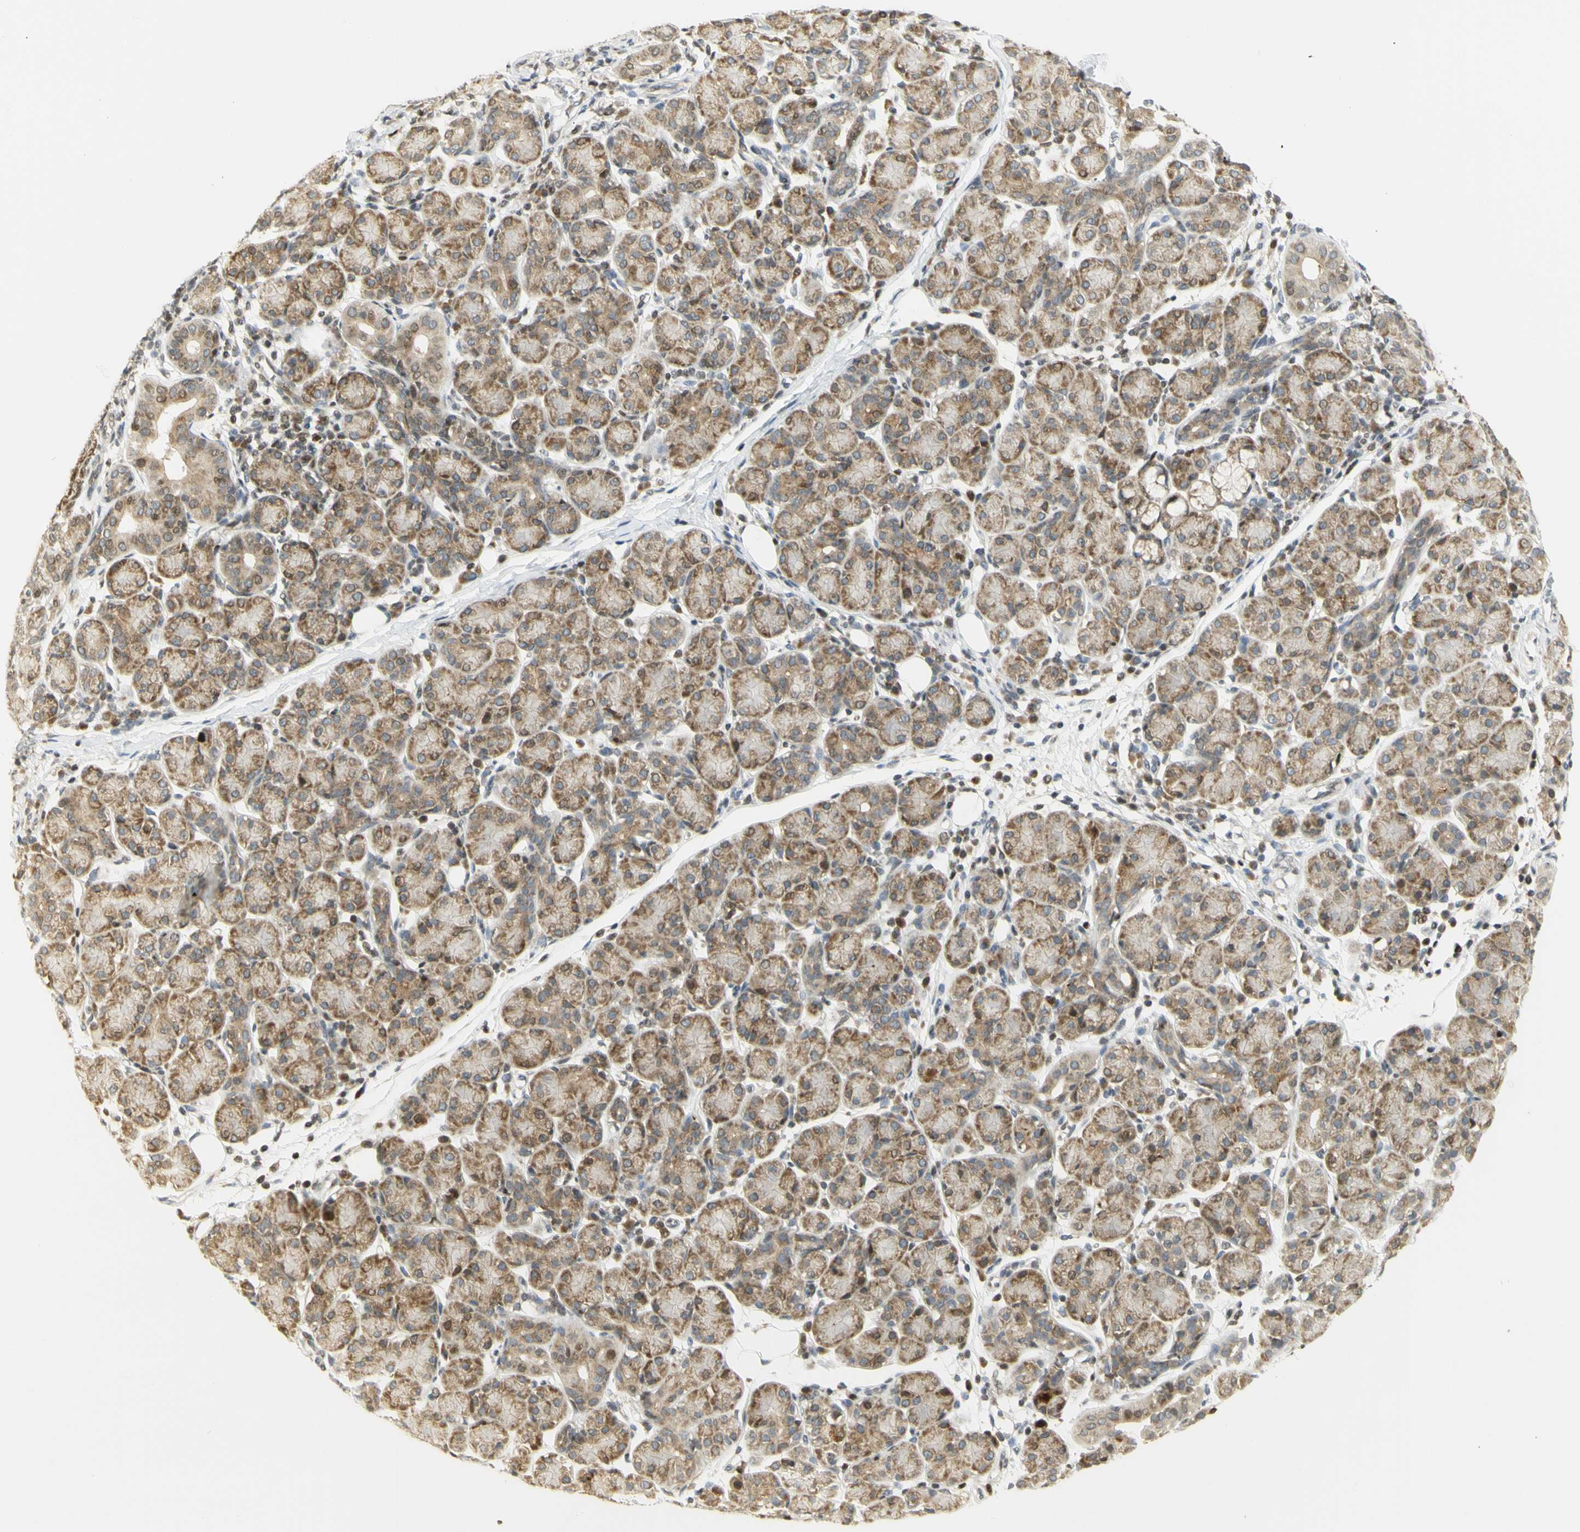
{"staining": {"intensity": "moderate", "quantity": ">75%", "location": "cytoplasmic/membranous"}, "tissue": "salivary gland", "cell_type": "Glandular cells", "image_type": "normal", "snomed": [{"axis": "morphology", "description": "Normal tissue, NOS"}, {"axis": "morphology", "description": "Inflammation, NOS"}, {"axis": "topography", "description": "Lymph node"}, {"axis": "topography", "description": "Salivary gland"}], "caption": "Human salivary gland stained with a brown dye exhibits moderate cytoplasmic/membranous positive staining in approximately >75% of glandular cells.", "gene": "KIF11", "patient": {"sex": "male", "age": 3}}